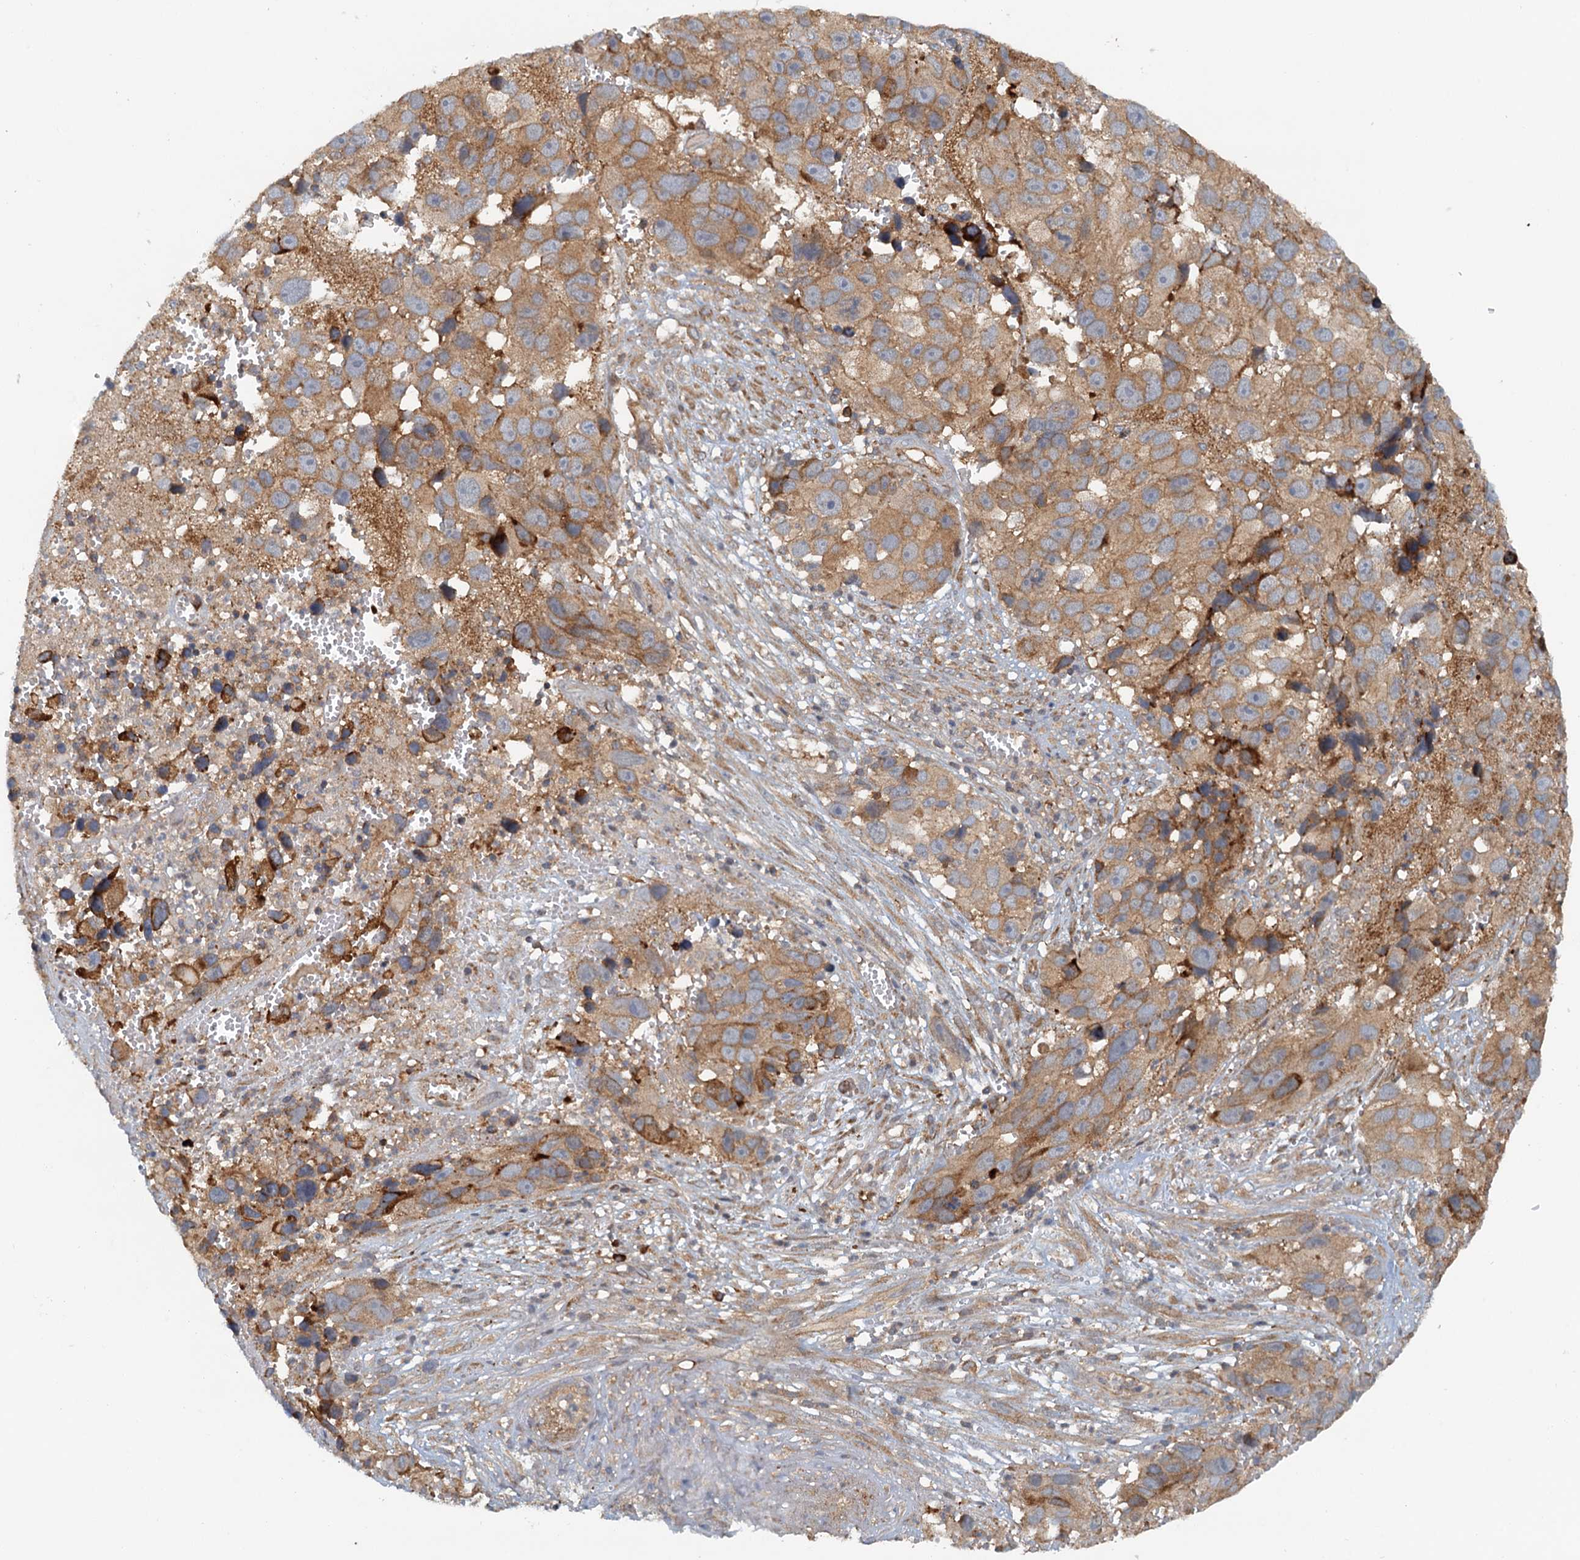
{"staining": {"intensity": "moderate", "quantity": ">75%", "location": "cytoplasmic/membranous"}, "tissue": "melanoma", "cell_type": "Tumor cells", "image_type": "cancer", "snomed": [{"axis": "morphology", "description": "Malignant melanoma, NOS"}, {"axis": "topography", "description": "Skin"}], "caption": "IHC image of neoplastic tissue: melanoma stained using immunohistochemistry reveals medium levels of moderate protein expression localized specifically in the cytoplasmic/membranous of tumor cells, appearing as a cytoplasmic/membranous brown color.", "gene": "NIPAL3", "patient": {"sex": "male", "age": 84}}